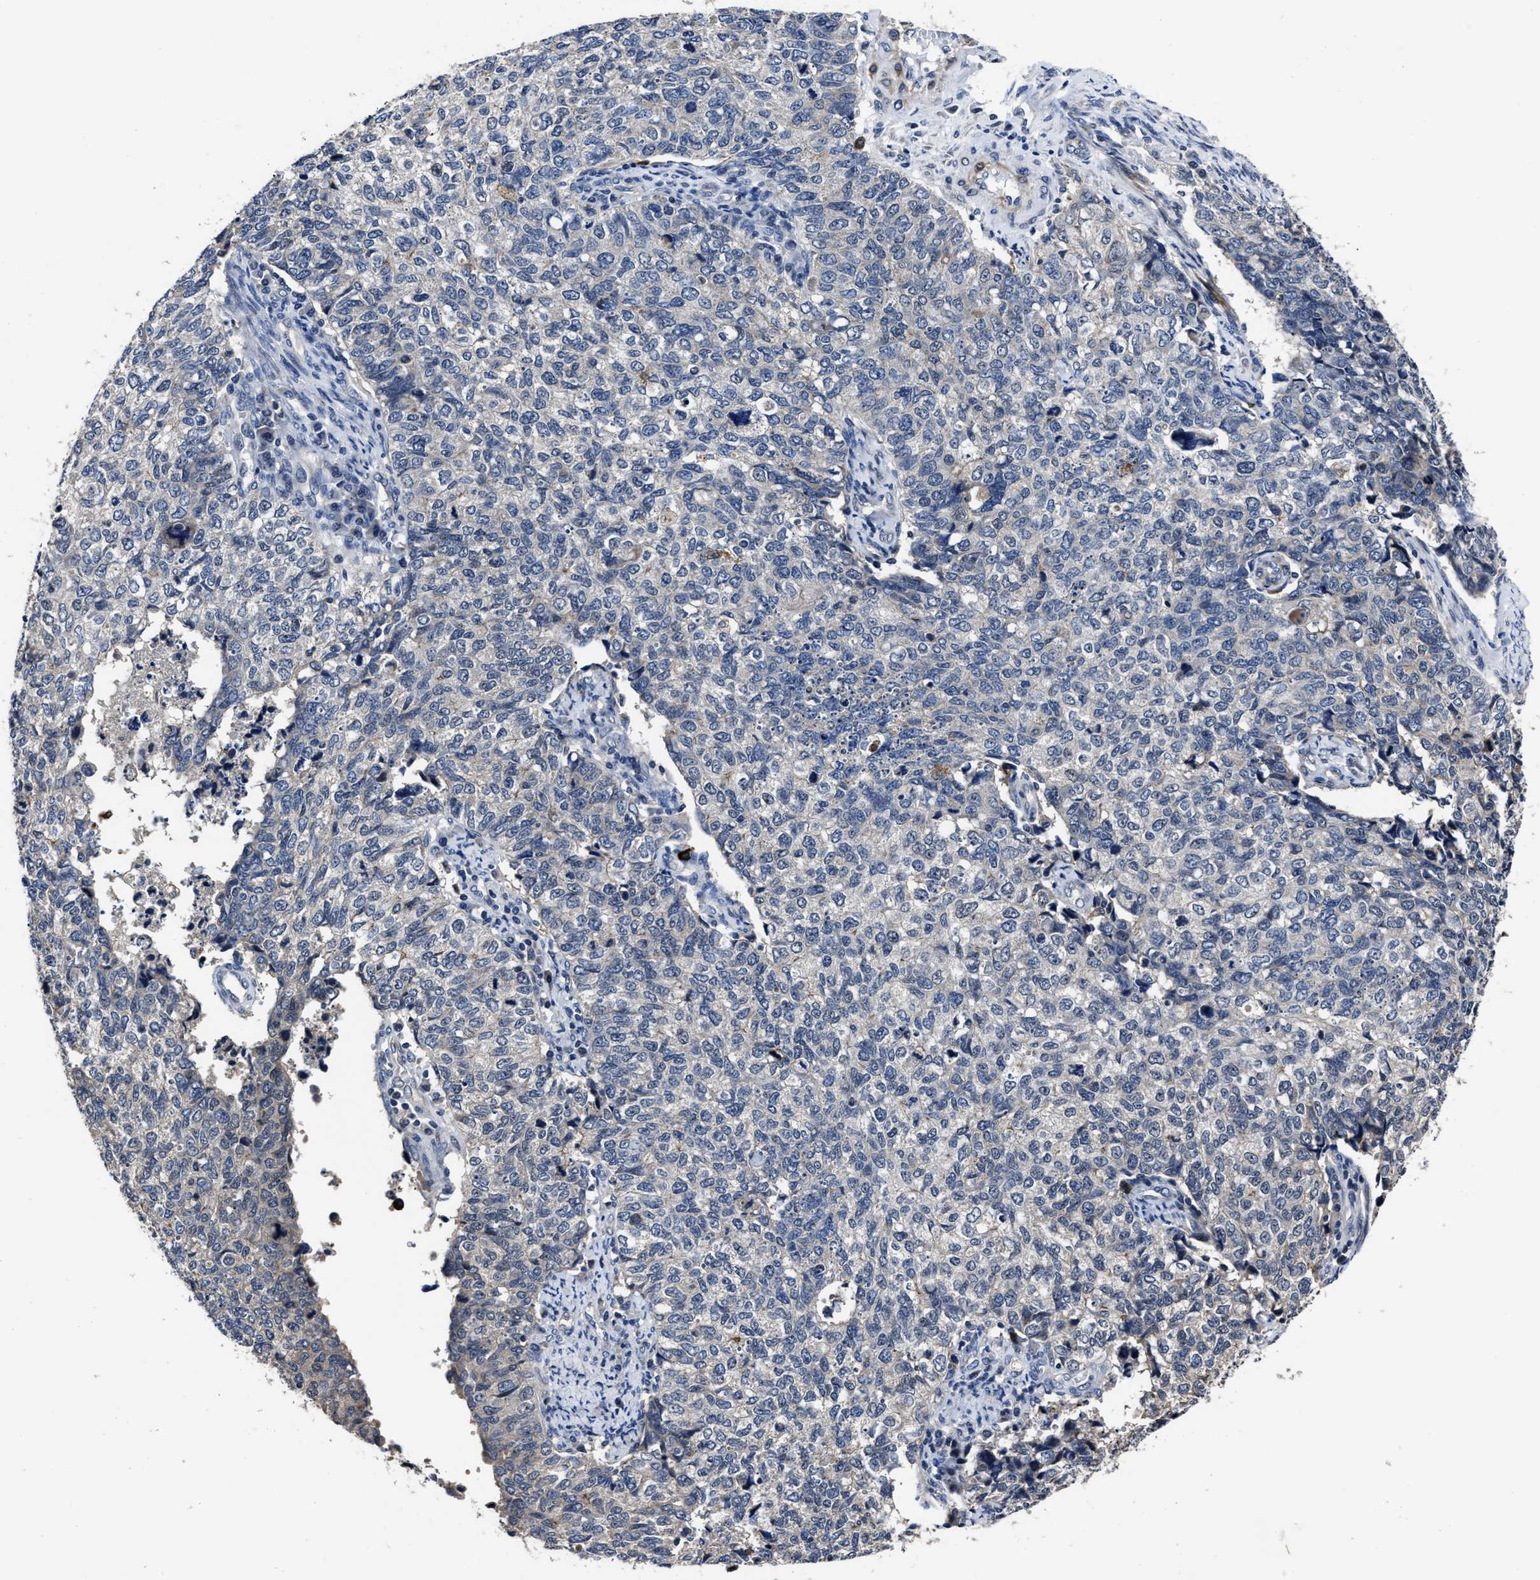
{"staining": {"intensity": "negative", "quantity": "none", "location": "none"}, "tissue": "cervical cancer", "cell_type": "Tumor cells", "image_type": "cancer", "snomed": [{"axis": "morphology", "description": "Squamous cell carcinoma, NOS"}, {"axis": "topography", "description": "Cervix"}], "caption": "Immunohistochemical staining of cervical cancer displays no significant staining in tumor cells.", "gene": "RSBN1L", "patient": {"sex": "female", "age": 63}}